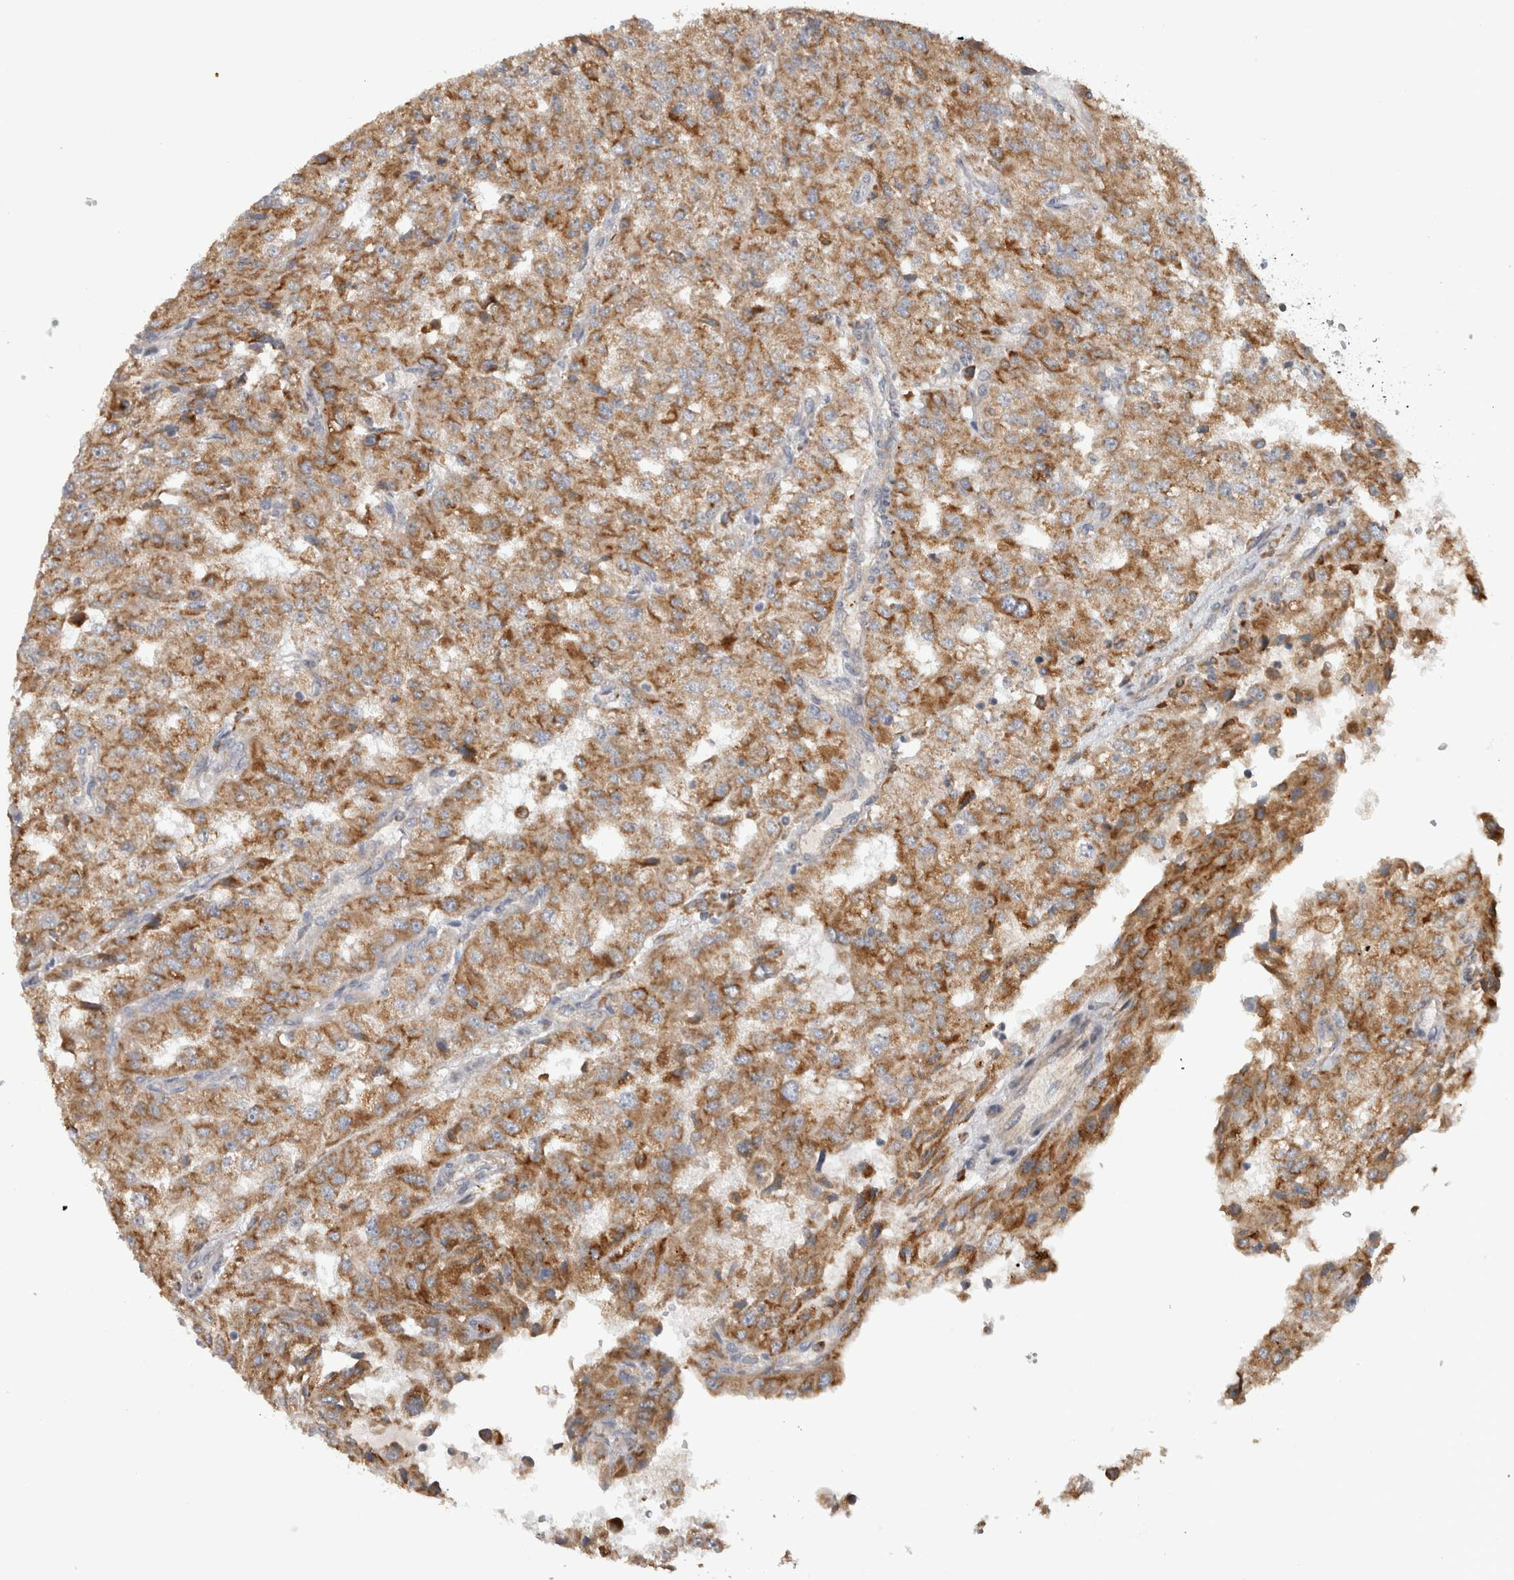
{"staining": {"intensity": "moderate", "quantity": ">75%", "location": "cytoplasmic/membranous"}, "tissue": "renal cancer", "cell_type": "Tumor cells", "image_type": "cancer", "snomed": [{"axis": "morphology", "description": "Adenocarcinoma, NOS"}, {"axis": "topography", "description": "Kidney"}], "caption": "Tumor cells demonstrate medium levels of moderate cytoplasmic/membranous expression in about >75% of cells in renal cancer (adenocarcinoma).", "gene": "ADGRL3", "patient": {"sex": "female", "age": 54}}